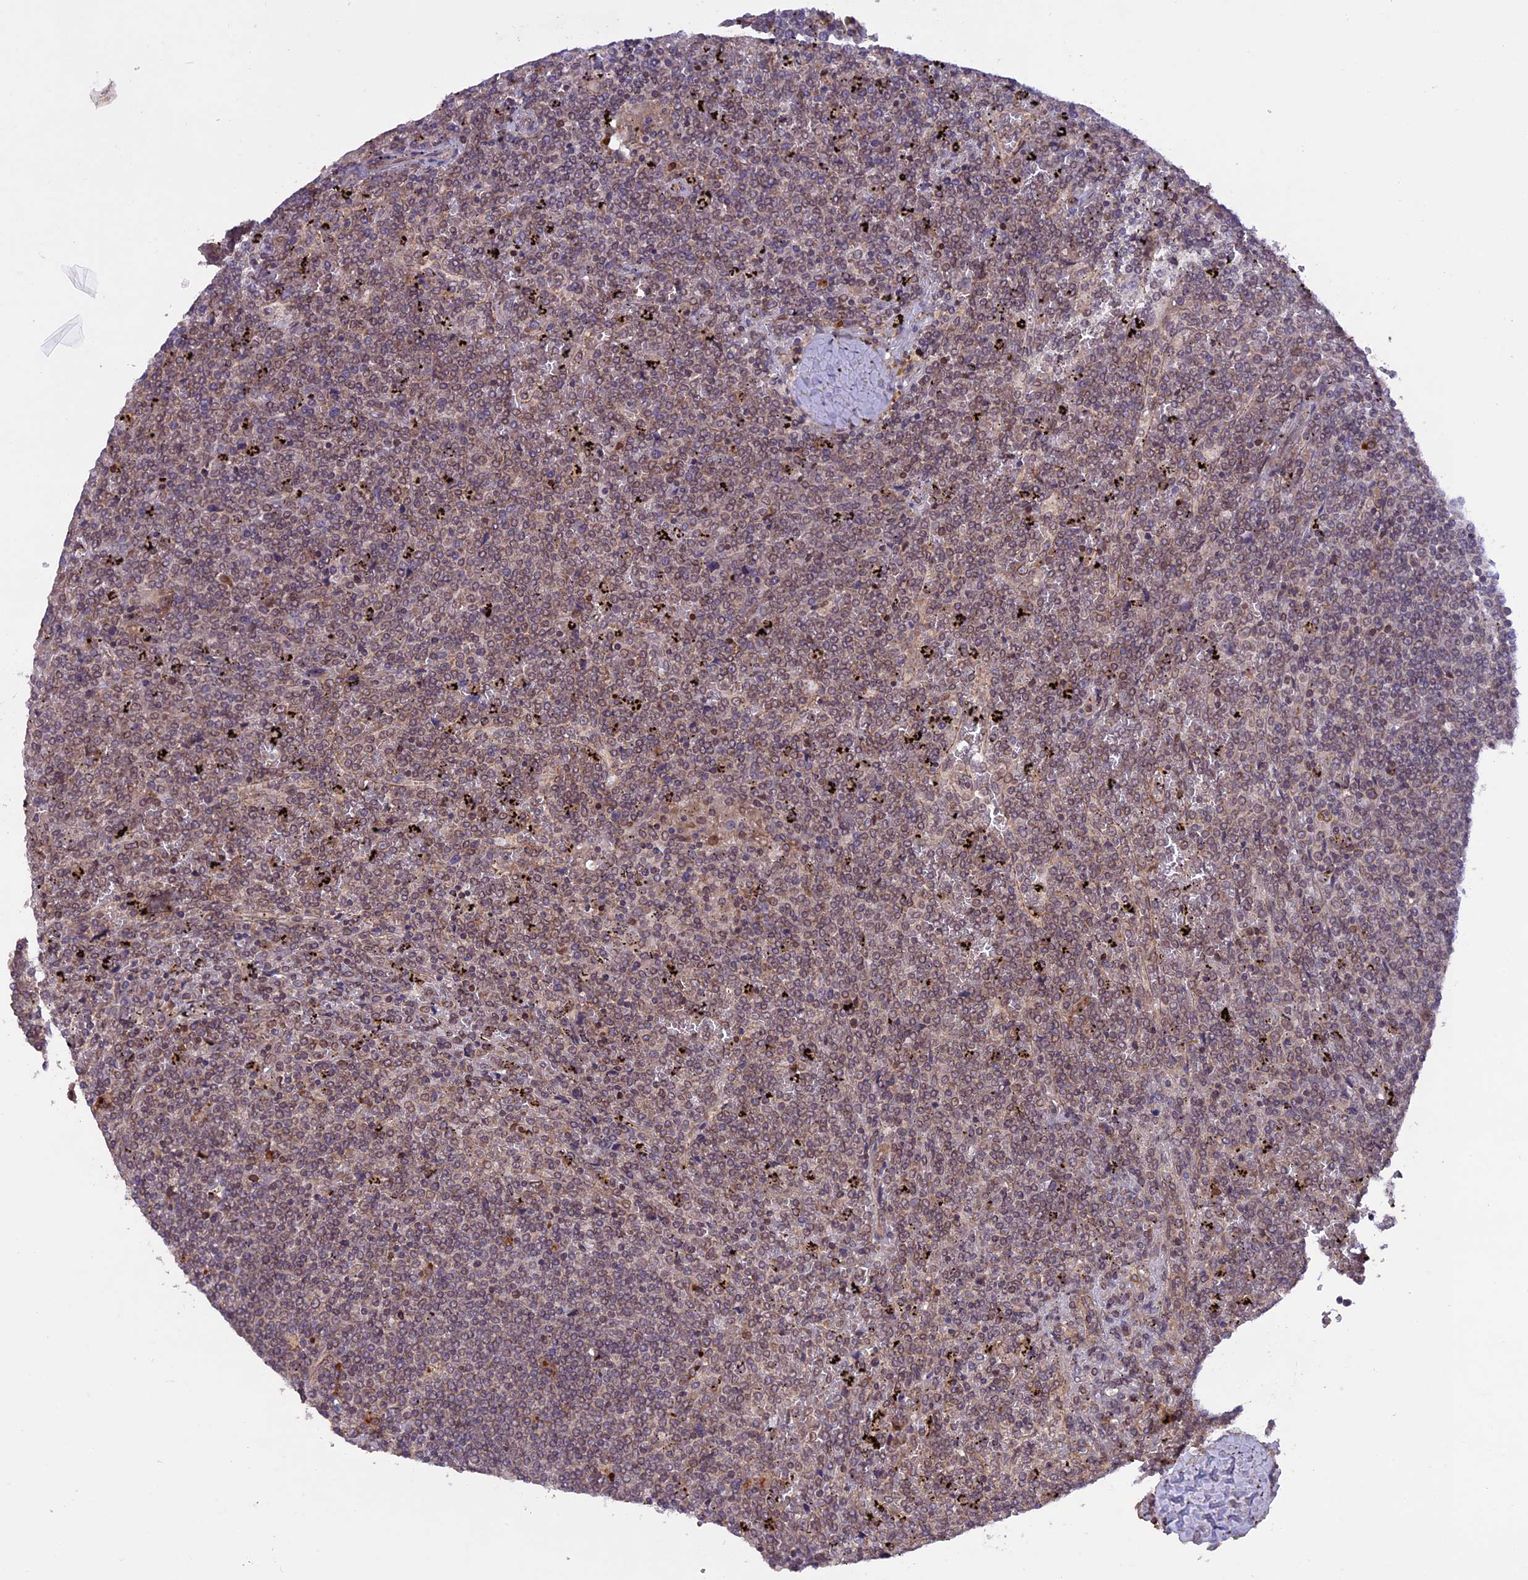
{"staining": {"intensity": "weak", "quantity": ">75%", "location": "cytoplasmic/membranous,nuclear"}, "tissue": "lymphoma", "cell_type": "Tumor cells", "image_type": "cancer", "snomed": [{"axis": "morphology", "description": "Malignant lymphoma, non-Hodgkin's type, Low grade"}, {"axis": "topography", "description": "Spleen"}], "caption": "IHC of low-grade malignant lymphoma, non-Hodgkin's type shows low levels of weak cytoplasmic/membranous and nuclear expression in approximately >75% of tumor cells.", "gene": "CCDC125", "patient": {"sex": "female", "age": 19}}